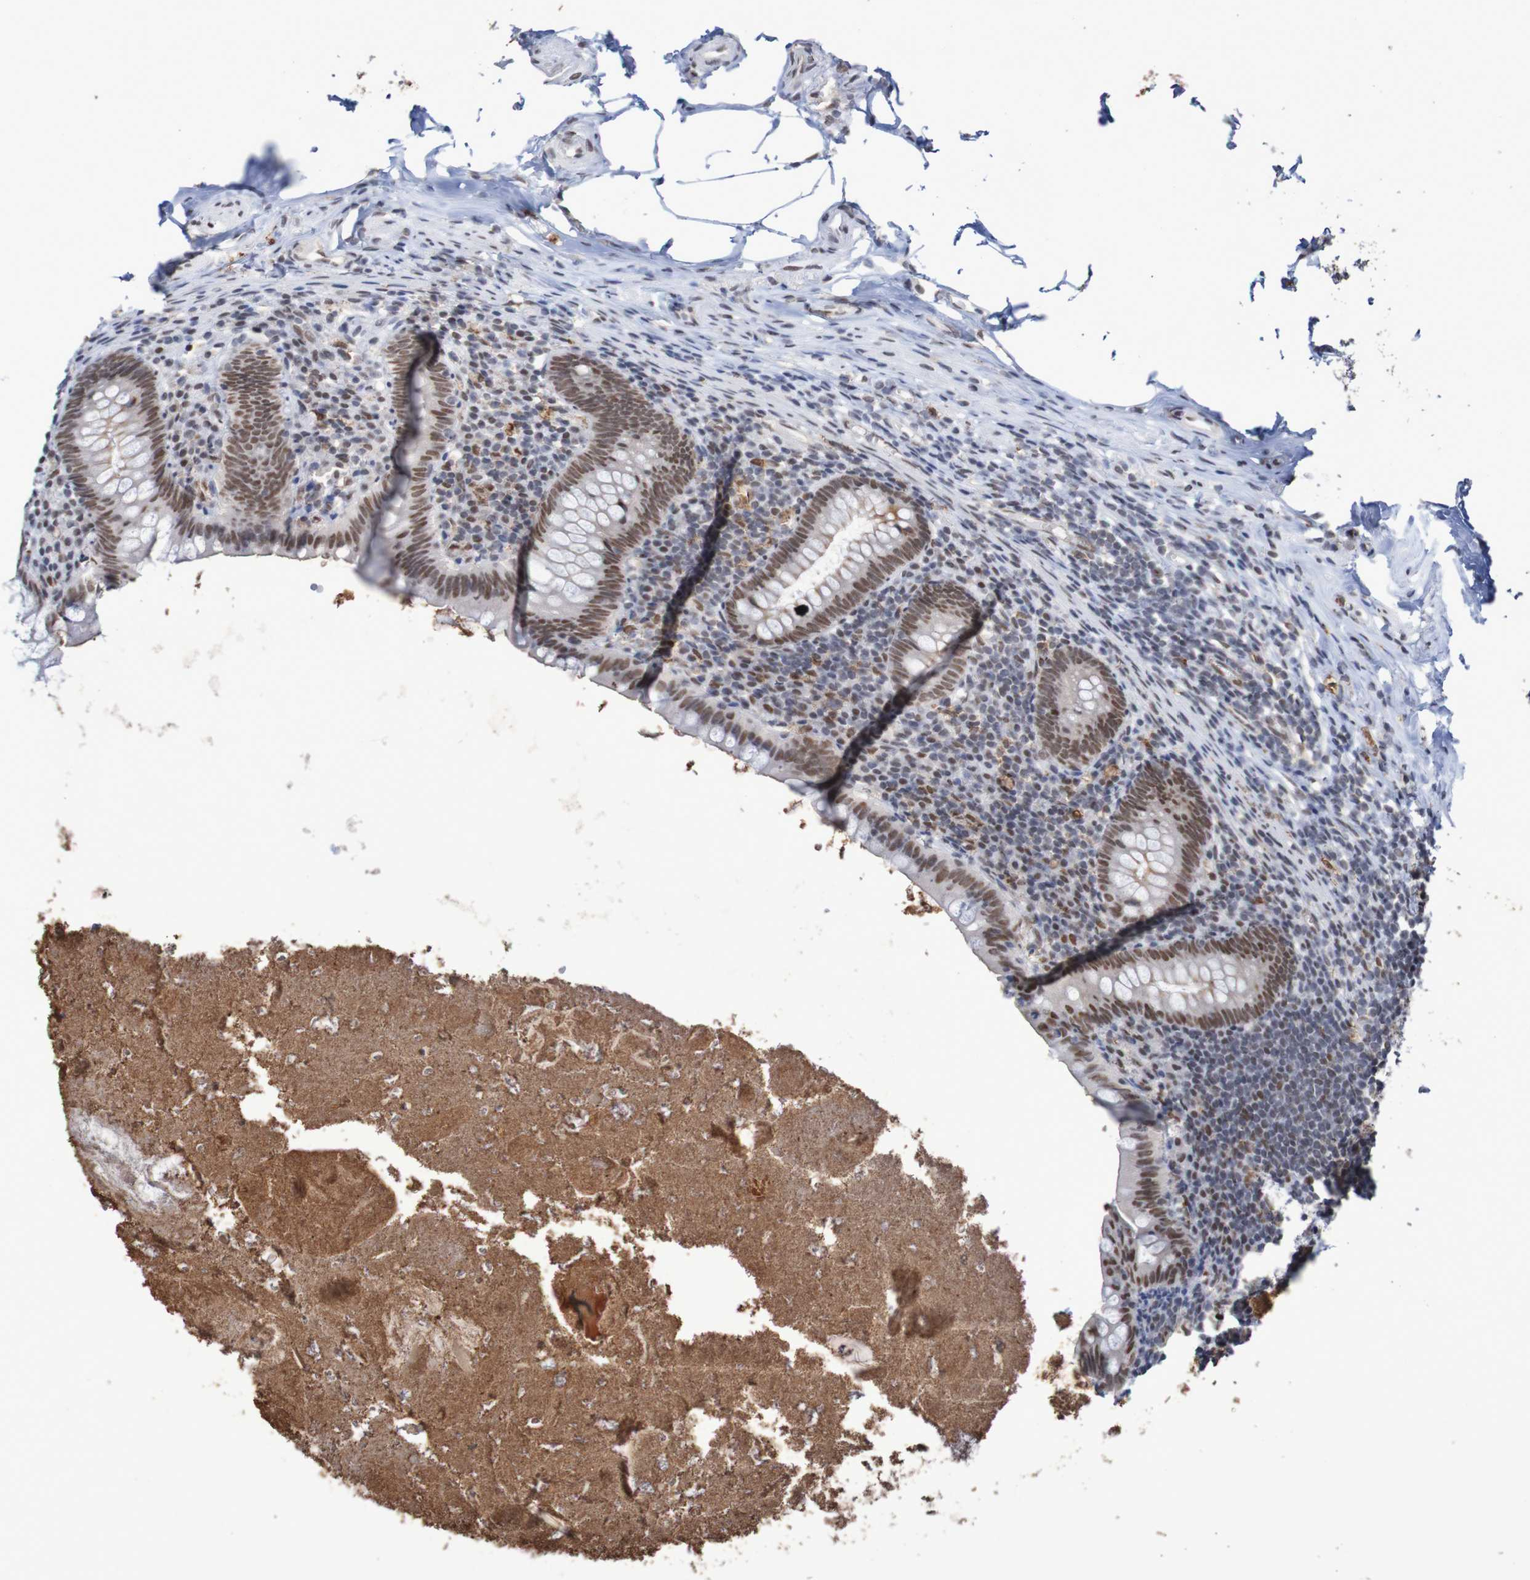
{"staining": {"intensity": "moderate", "quantity": ">75%", "location": "nuclear"}, "tissue": "appendix", "cell_type": "Glandular cells", "image_type": "normal", "snomed": [{"axis": "morphology", "description": "Normal tissue, NOS"}, {"axis": "topography", "description": "Appendix"}], "caption": "The image reveals staining of benign appendix, revealing moderate nuclear protein expression (brown color) within glandular cells.", "gene": "MRTFB", "patient": {"sex": "male", "age": 52}}